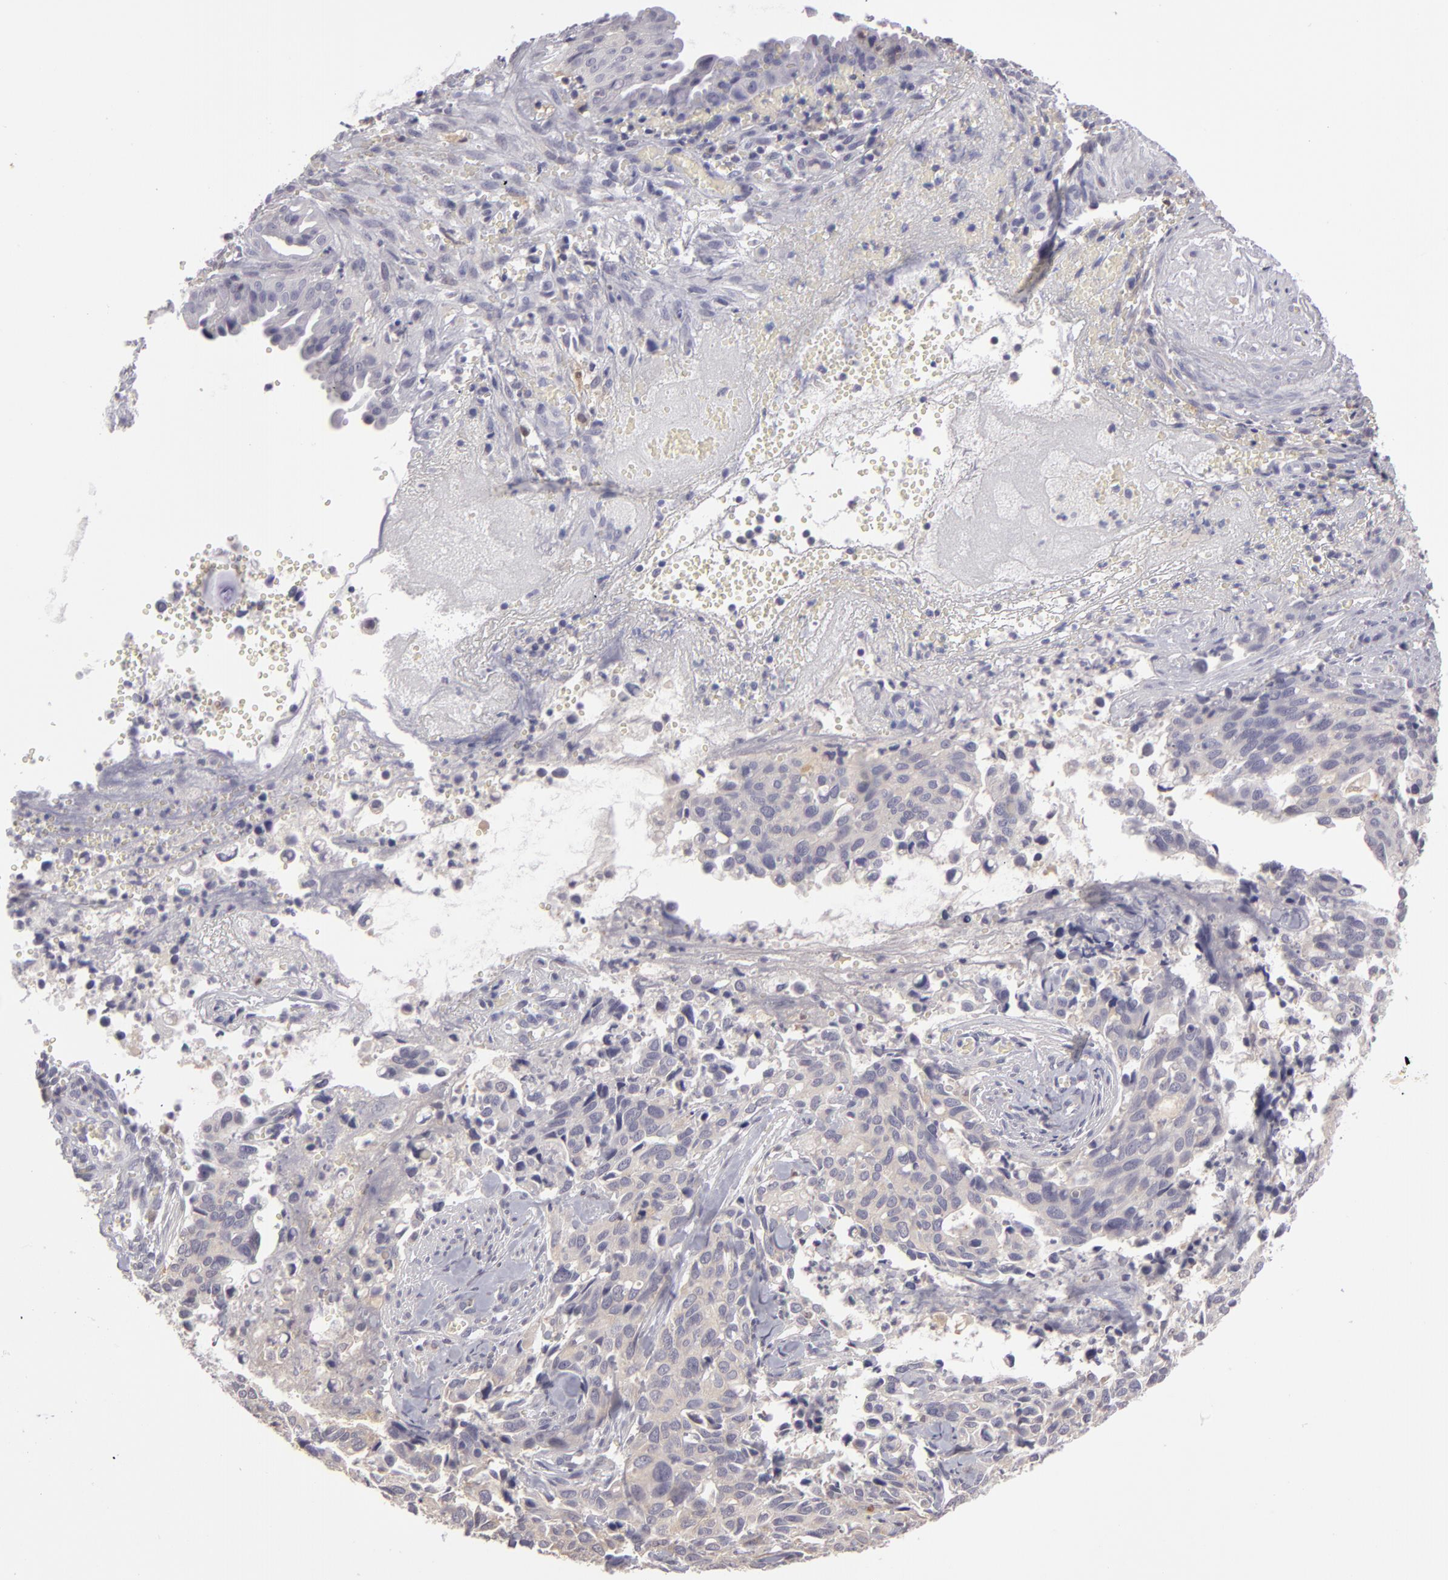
{"staining": {"intensity": "negative", "quantity": "none", "location": "none"}, "tissue": "cervical cancer", "cell_type": "Tumor cells", "image_type": "cancer", "snomed": [{"axis": "morphology", "description": "Normal tissue, NOS"}, {"axis": "morphology", "description": "Squamous cell carcinoma, NOS"}, {"axis": "topography", "description": "Cervix"}], "caption": "A high-resolution histopathology image shows IHC staining of cervical squamous cell carcinoma, which demonstrates no significant positivity in tumor cells. The staining is performed using DAB (3,3'-diaminobenzidine) brown chromogen with nuclei counter-stained in using hematoxylin.", "gene": "GNPDA1", "patient": {"sex": "female", "age": 45}}